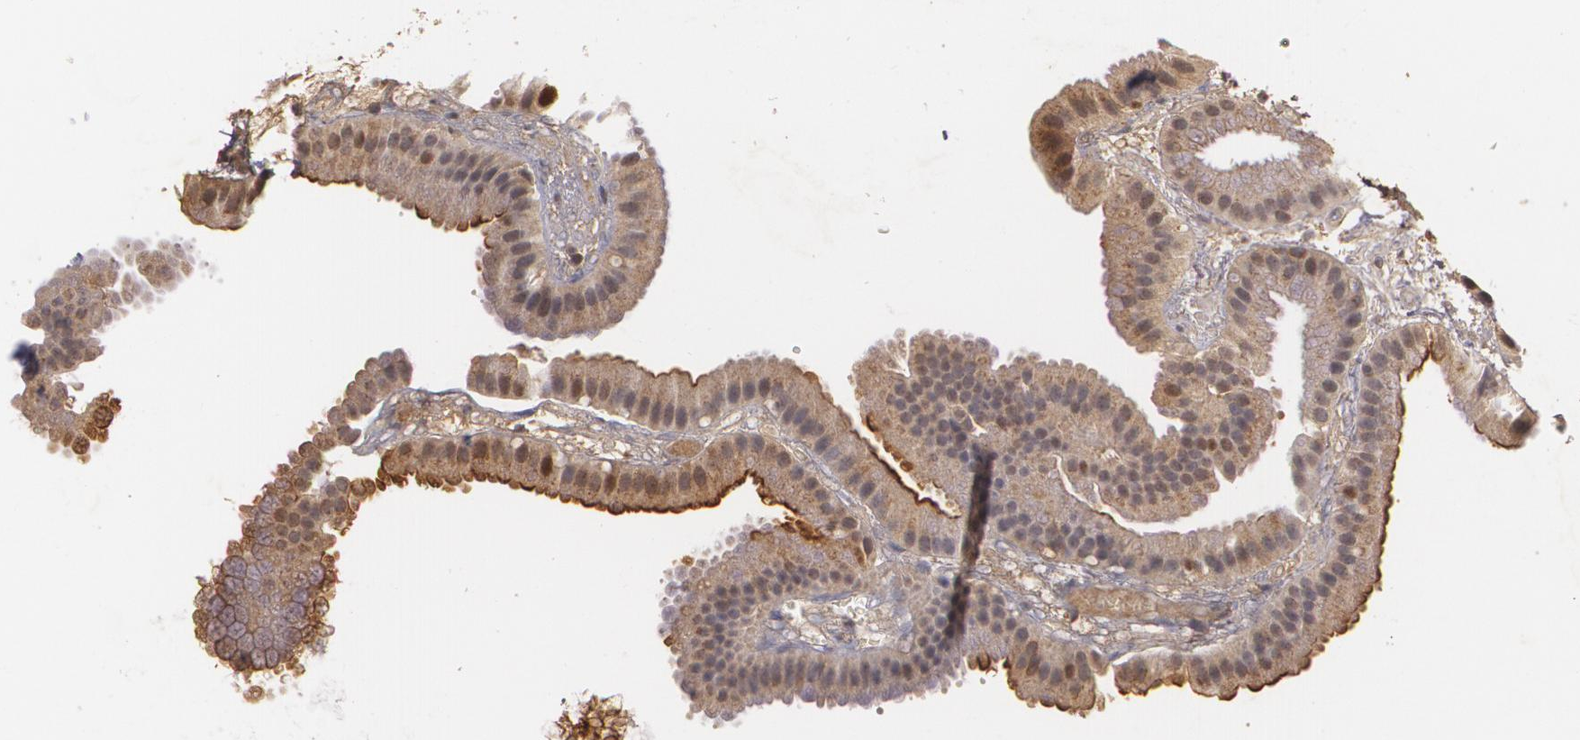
{"staining": {"intensity": "weak", "quantity": ">75%", "location": "cytoplasmic/membranous,nuclear"}, "tissue": "gallbladder", "cell_type": "Glandular cells", "image_type": "normal", "snomed": [{"axis": "morphology", "description": "Normal tissue, NOS"}, {"axis": "topography", "description": "Gallbladder"}], "caption": "Glandular cells reveal weak cytoplasmic/membranous,nuclear positivity in about >75% of cells in normal gallbladder. (brown staining indicates protein expression, while blue staining denotes nuclei).", "gene": "BRCA1", "patient": {"sex": "female", "age": 63}}